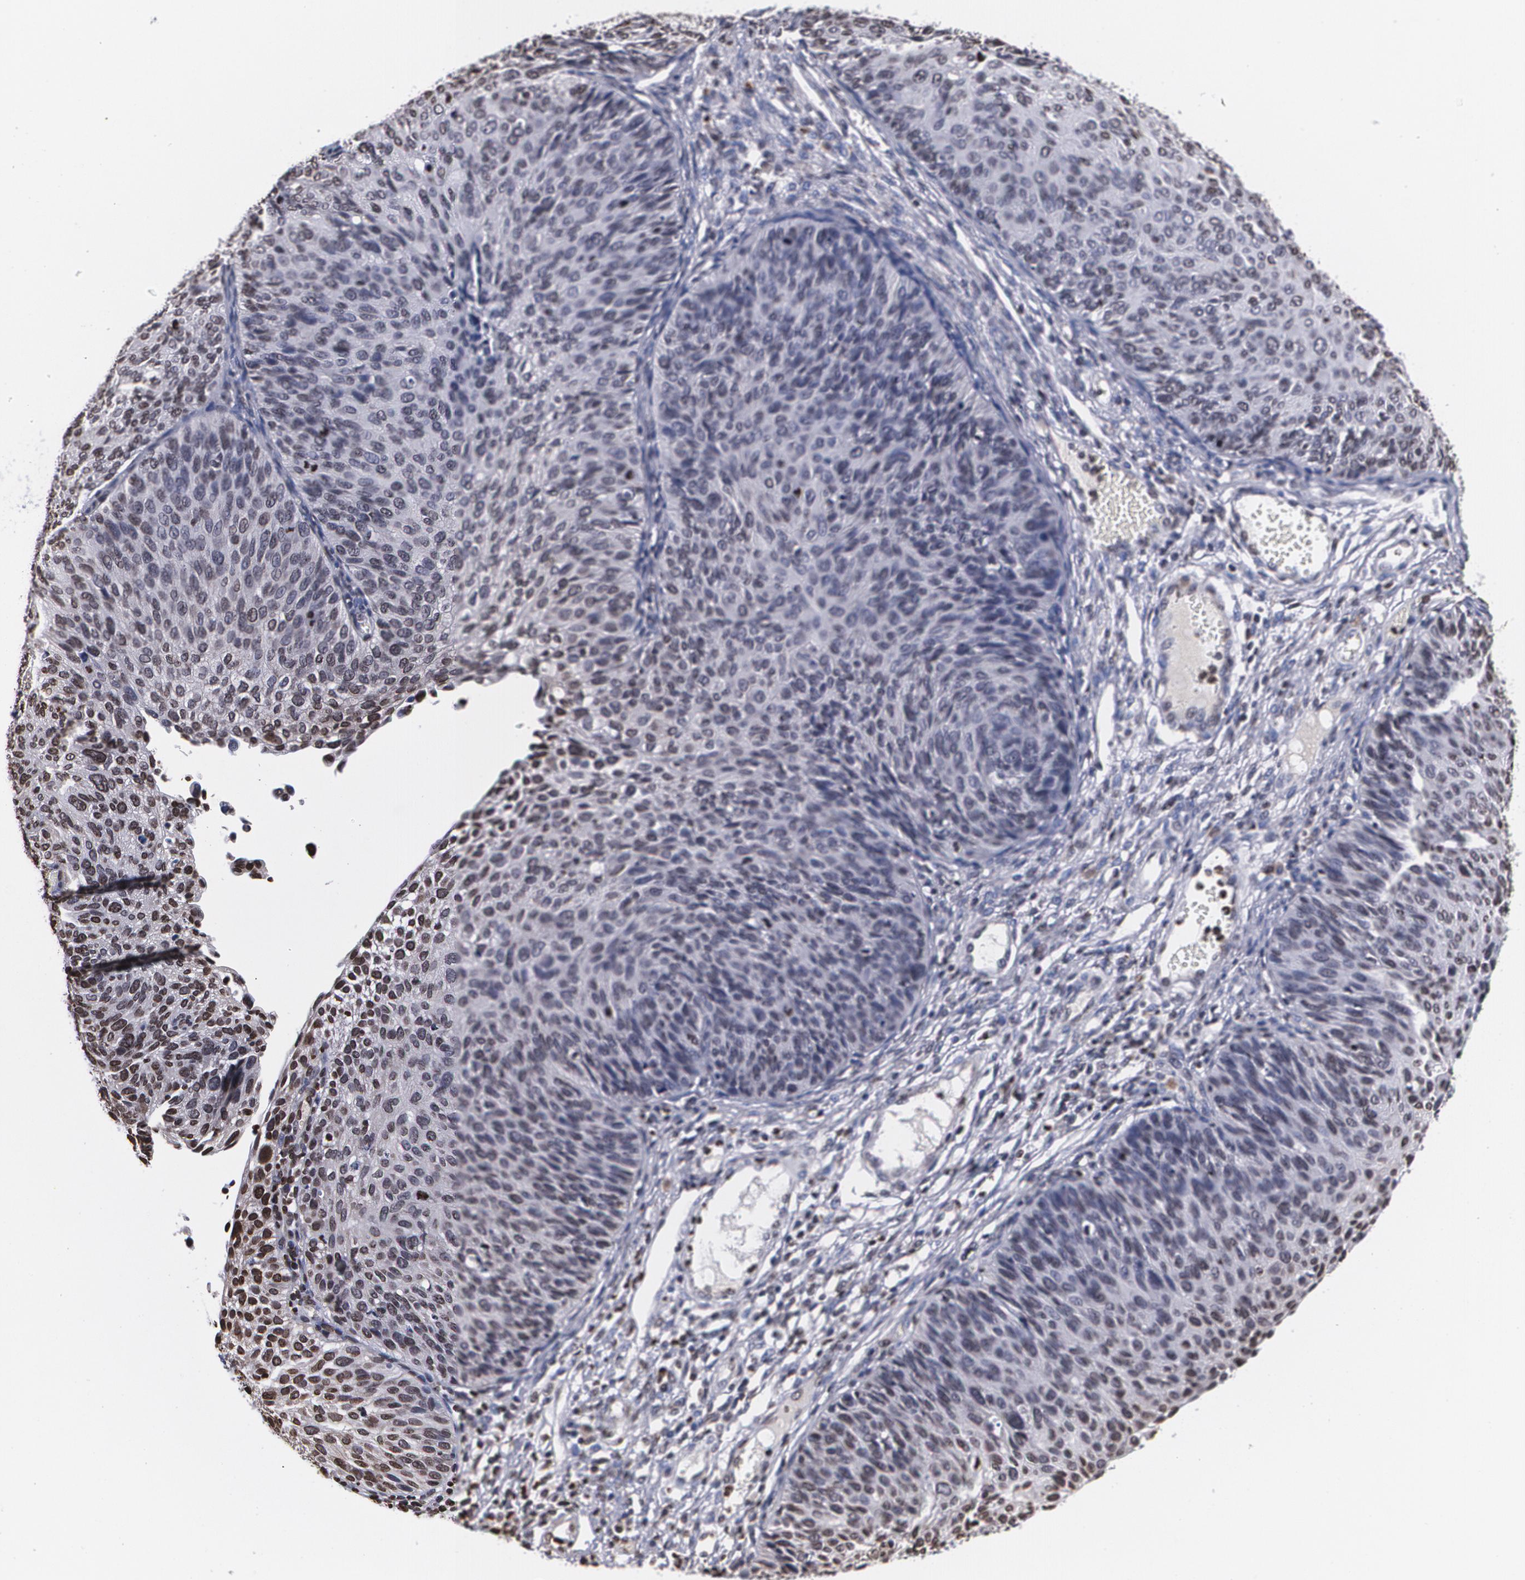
{"staining": {"intensity": "moderate", "quantity": "<25%", "location": "nuclear"}, "tissue": "cervical cancer", "cell_type": "Tumor cells", "image_type": "cancer", "snomed": [{"axis": "morphology", "description": "Squamous cell carcinoma, NOS"}, {"axis": "topography", "description": "Cervix"}], "caption": "Immunohistochemistry (IHC) (DAB (3,3'-diaminobenzidine)) staining of human cervical cancer exhibits moderate nuclear protein expression in about <25% of tumor cells.", "gene": "MVP", "patient": {"sex": "female", "age": 36}}